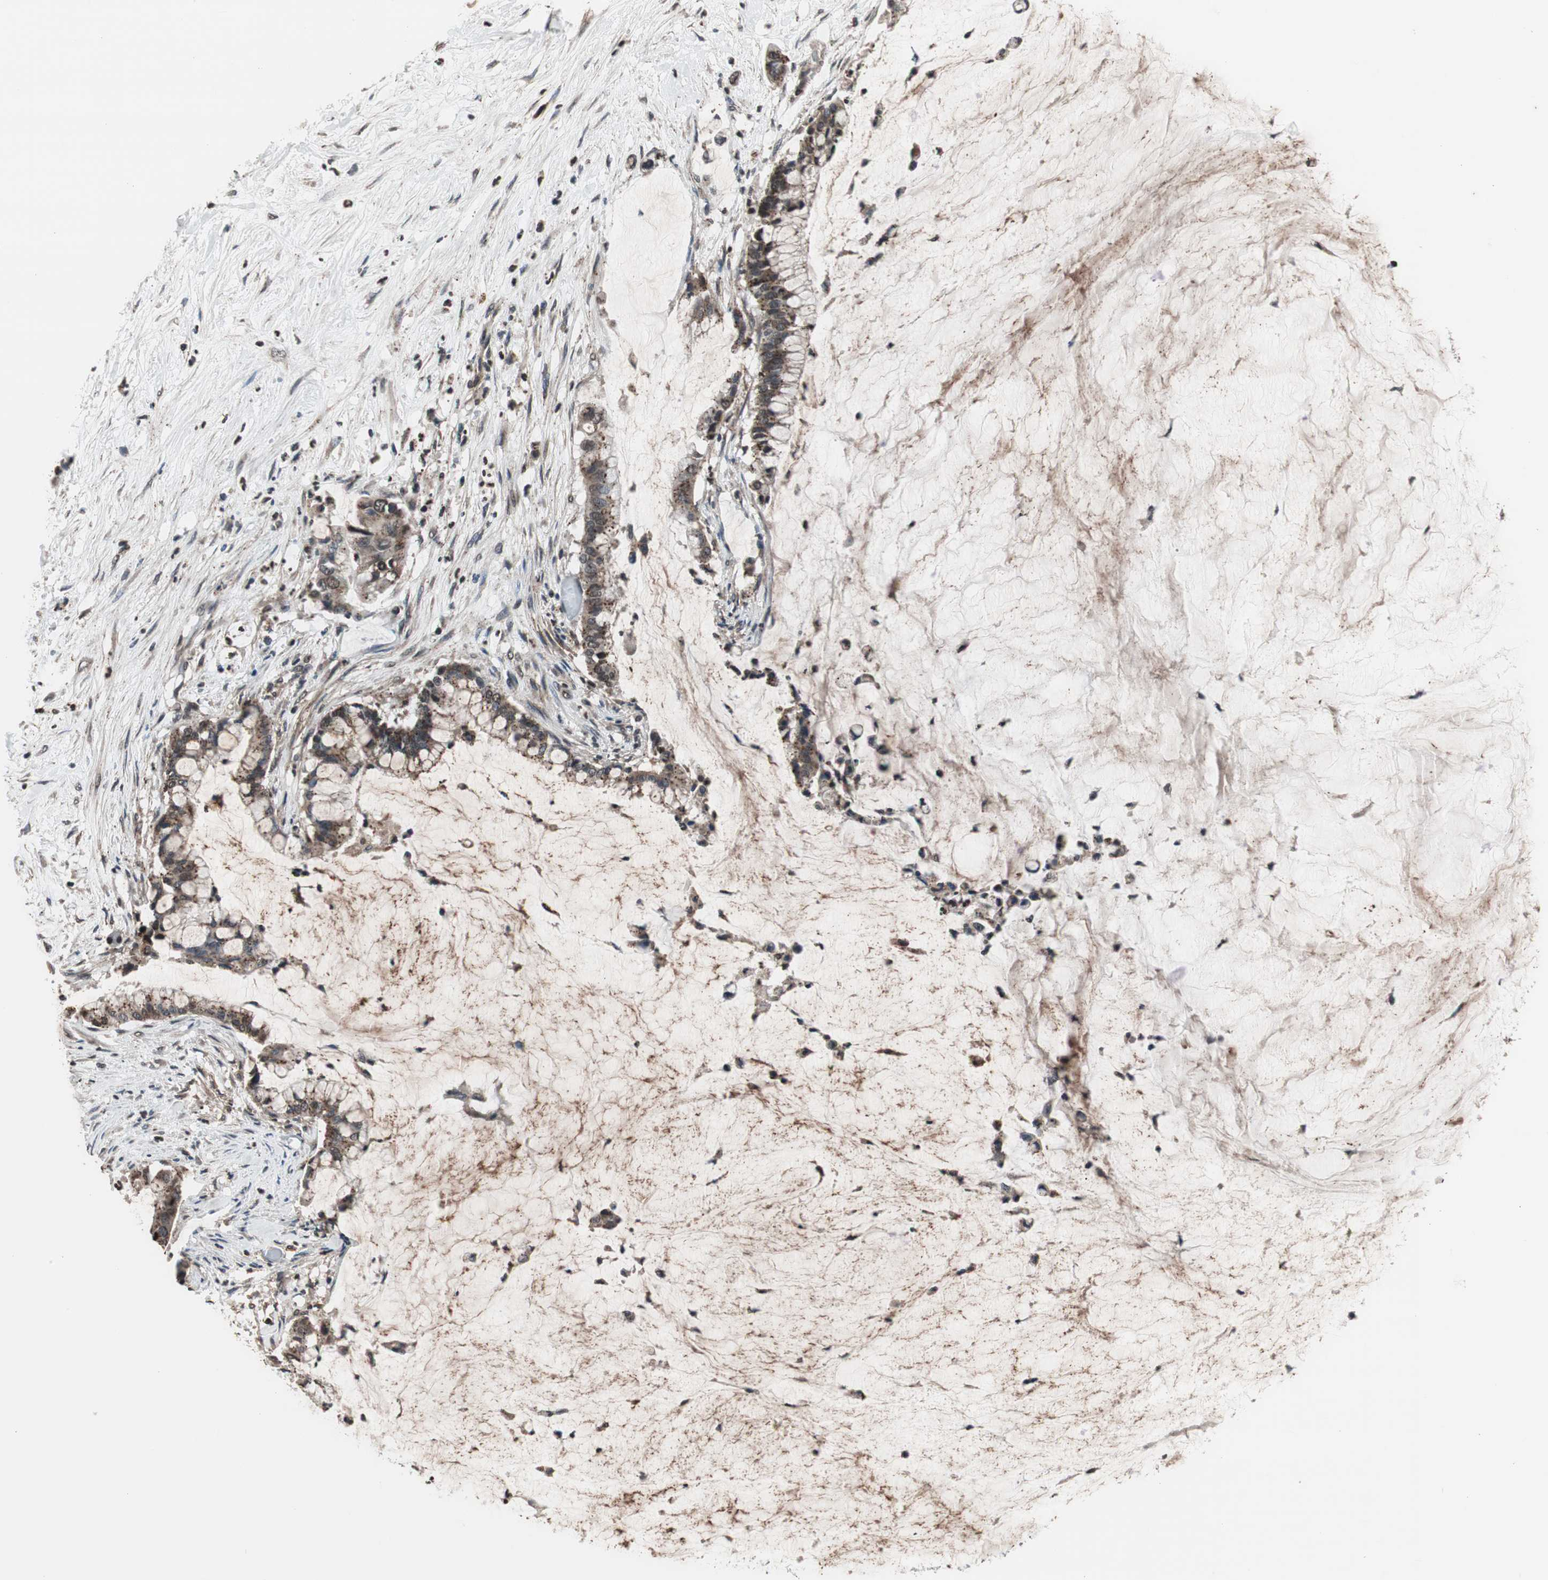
{"staining": {"intensity": "weak", "quantity": ">75%", "location": "cytoplasmic/membranous"}, "tissue": "pancreatic cancer", "cell_type": "Tumor cells", "image_type": "cancer", "snomed": [{"axis": "morphology", "description": "Adenocarcinoma, NOS"}, {"axis": "topography", "description": "Pancreas"}], "caption": "Pancreatic cancer (adenocarcinoma) stained with DAB immunohistochemistry reveals low levels of weak cytoplasmic/membranous positivity in approximately >75% of tumor cells.", "gene": "RFC1", "patient": {"sex": "male", "age": 41}}